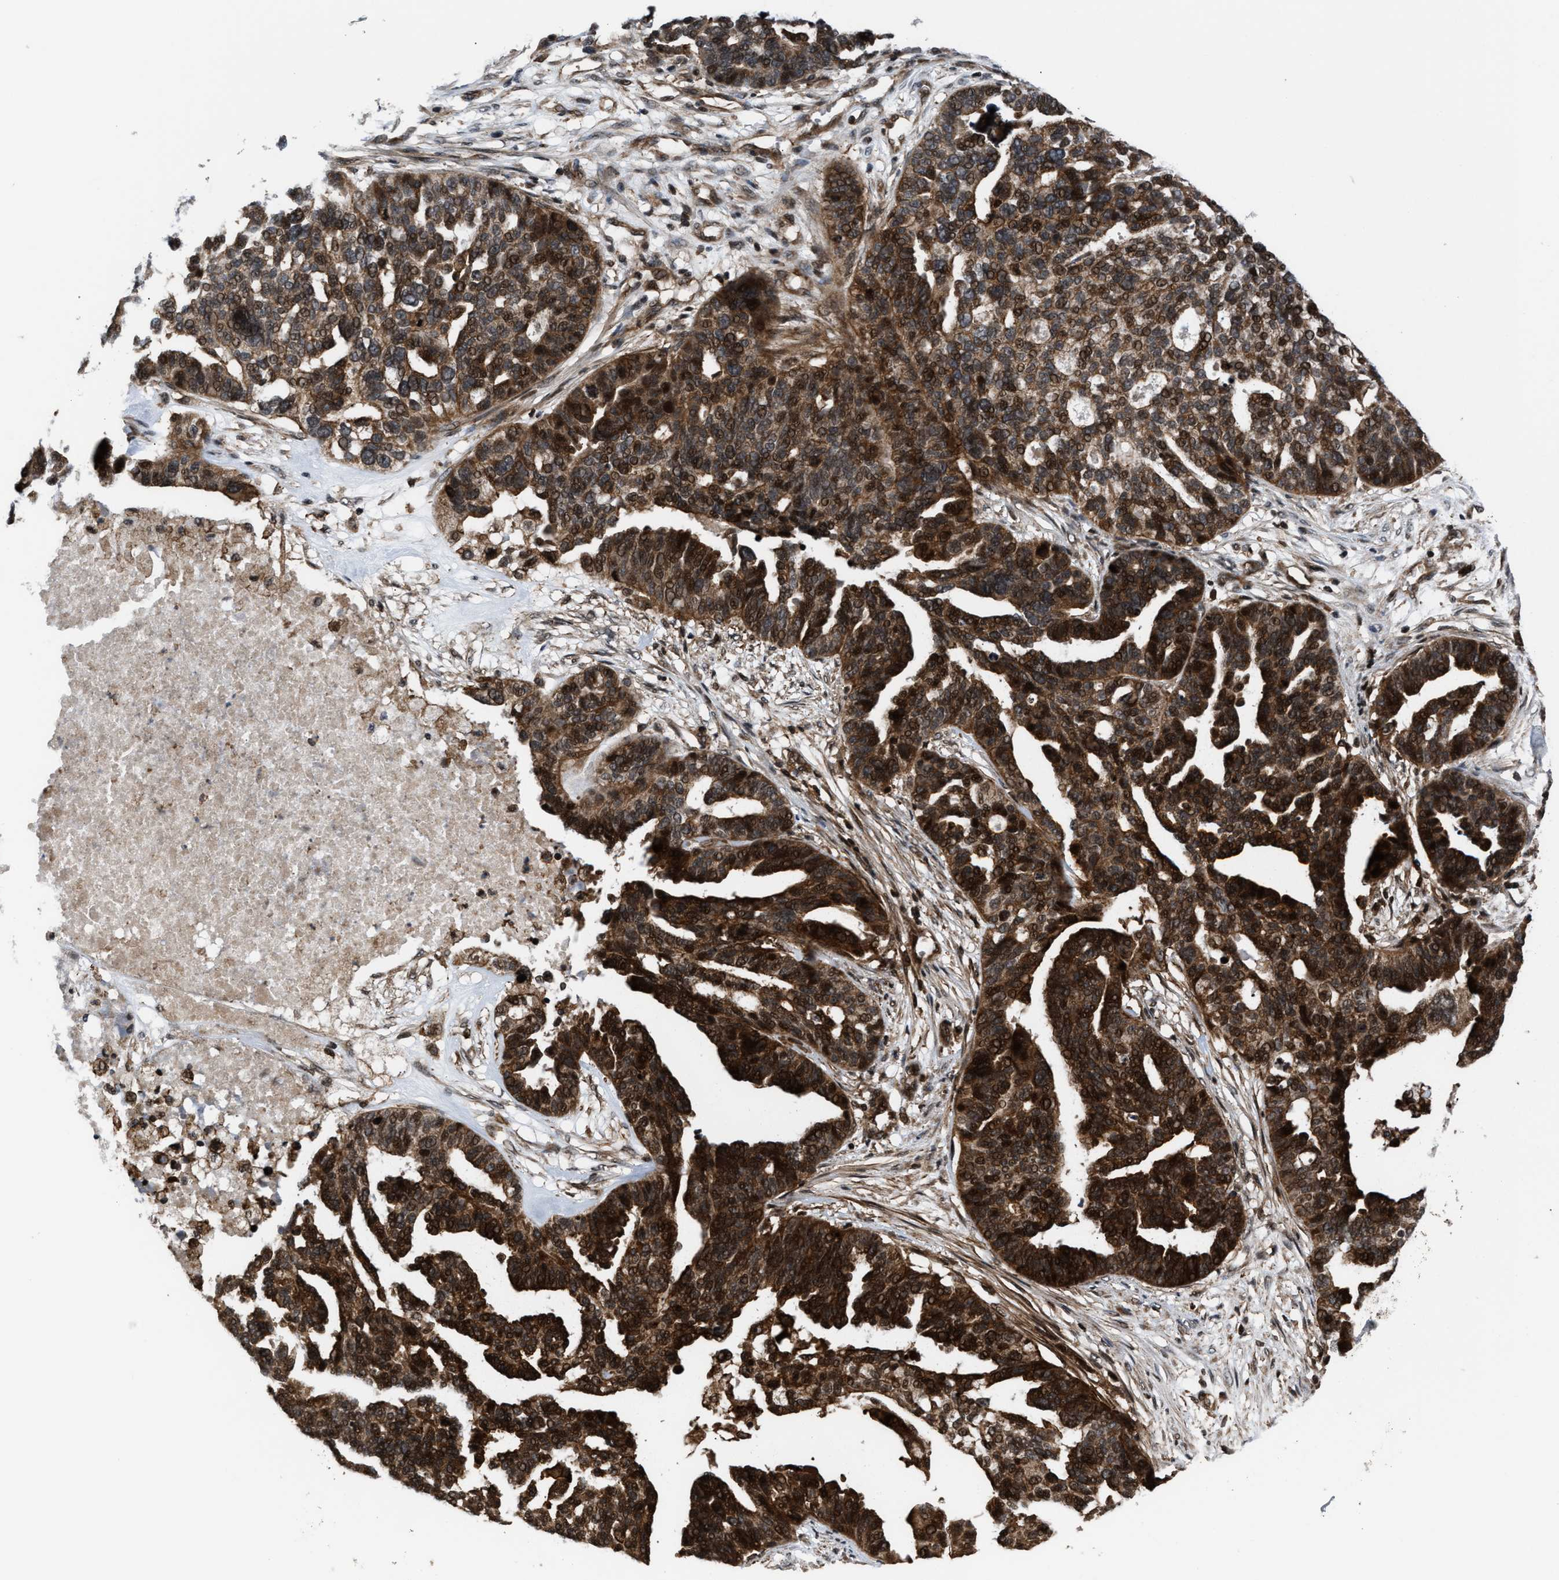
{"staining": {"intensity": "strong", "quantity": ">75%", "location": "cytoplasmic/membranous,nuclear"}, "tissue": "ovarian cancer", "cell_type": "Tumor cells", "image_type": "cancer", "snomed": [{"axis": "morphology", "description": "Cystadenocarcinoma, serous, NOS"}, {"axis": "topography", "description": "Ovary"}], "caption": "Immunohistochemistry (IHC) of ovarian cancer (serous cystadenocarcinoma) displays high levels of strong cytoplasmic/membranous and nuclear staining in about >75% of tumor cells. (DAB = brown stain, brightfield microscopy at high magnification).", "gene": "STAU2", "patient": {"sex": "female", "age": 59}}